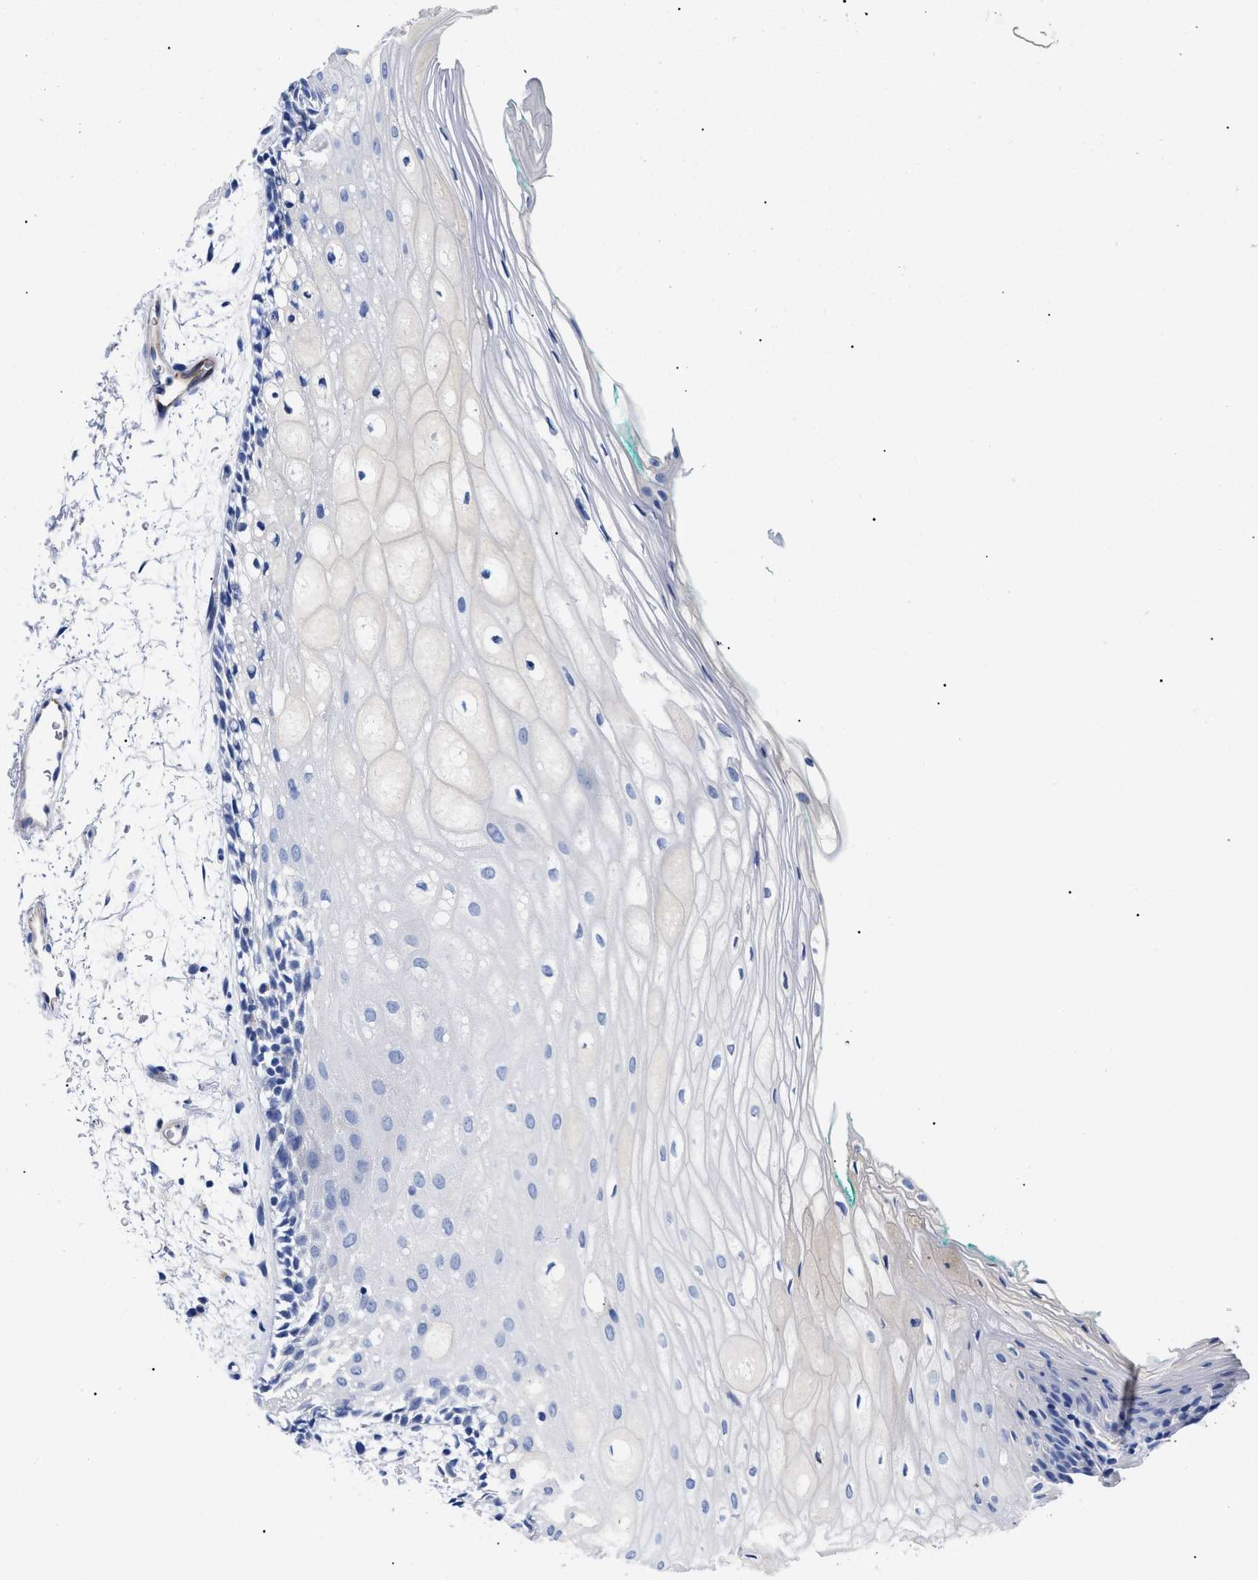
{"staining": {"intensity": "negative", "quantity": "none", "location": "none"}, "tissue": "oral mucosa", "cell_type": "Squamous epithelial cells", "image_type": "normal", "snomed": [{"axis": "morphology", "description": "Normal tissue, NOS"}, {"axis": "topography", "description": "Skeletal muscle"}, {"axis": "topography", "description": "Oral tissue"}, {"axis": "topography", "description": "Peripheral nerve tissue"}], "caption": "DAB (3,3'-diaminobenzidine) immunohistochemical staining of benign human oral mucosa displays no significant positivity in squamous epithelial cells.", "gene": "ACKR1", "patient": {"sex": "female", "age": 84}}